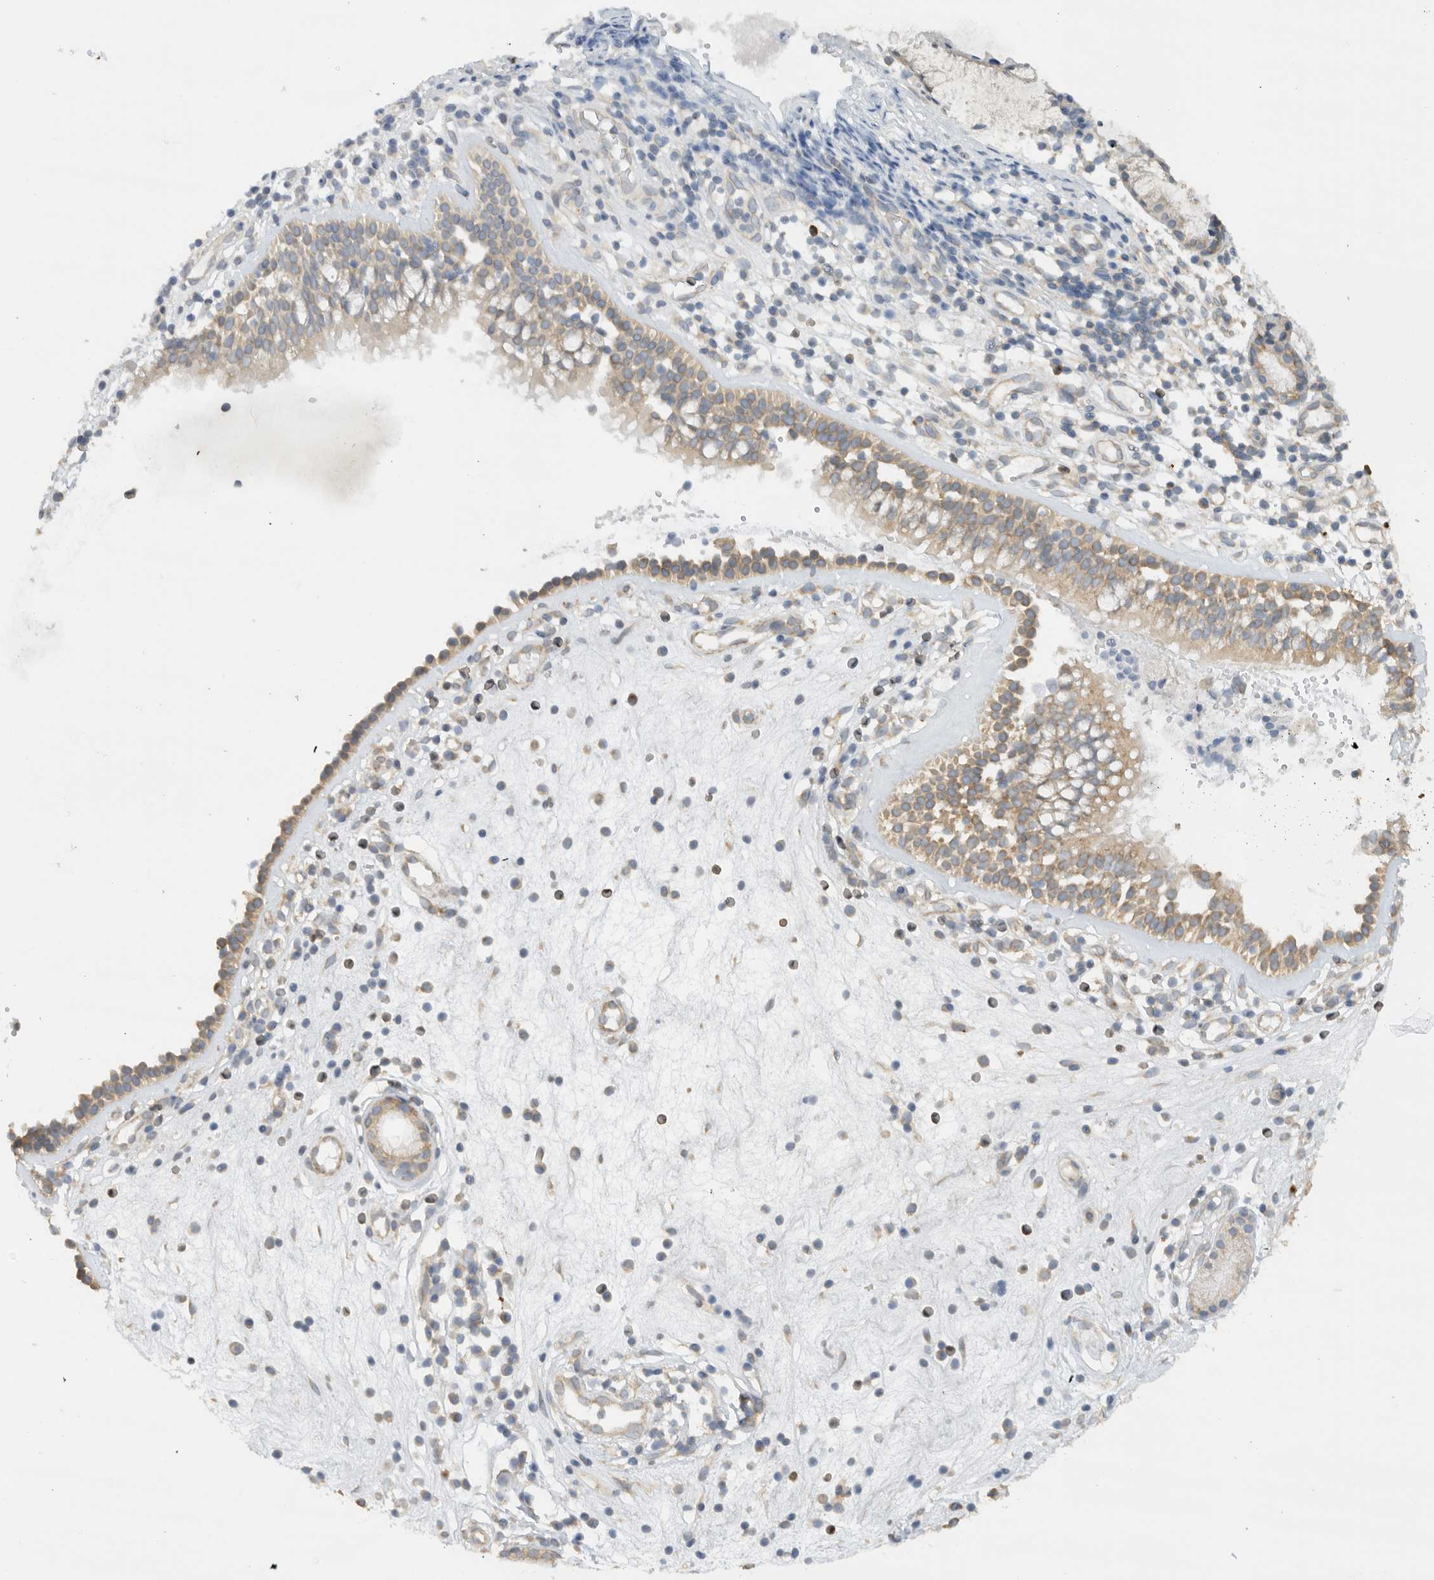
{"staining": {"intensity": "moderate", "quantity": ">75%", "location": "cytoplasmic/membranous"}, "tissue": "nasopharynx", "cell_type": "Respiratory epithelial cells", "image_type": "normal", "snomed": [{"axis": "morphology", "description": "Normal tissue, NOS"}, {"axis": "topography", "description": "Nasopharynx"}], "caption": "The photomicrograph reveals immunohistochemical staining of benign nasopharynx. There is moderate cytoplasmic/membranous staining is appreciated in about >75% of respiratory epithelial cells.", "gene": "PUM1", "patient": {"sex": "female", "age": 39}}